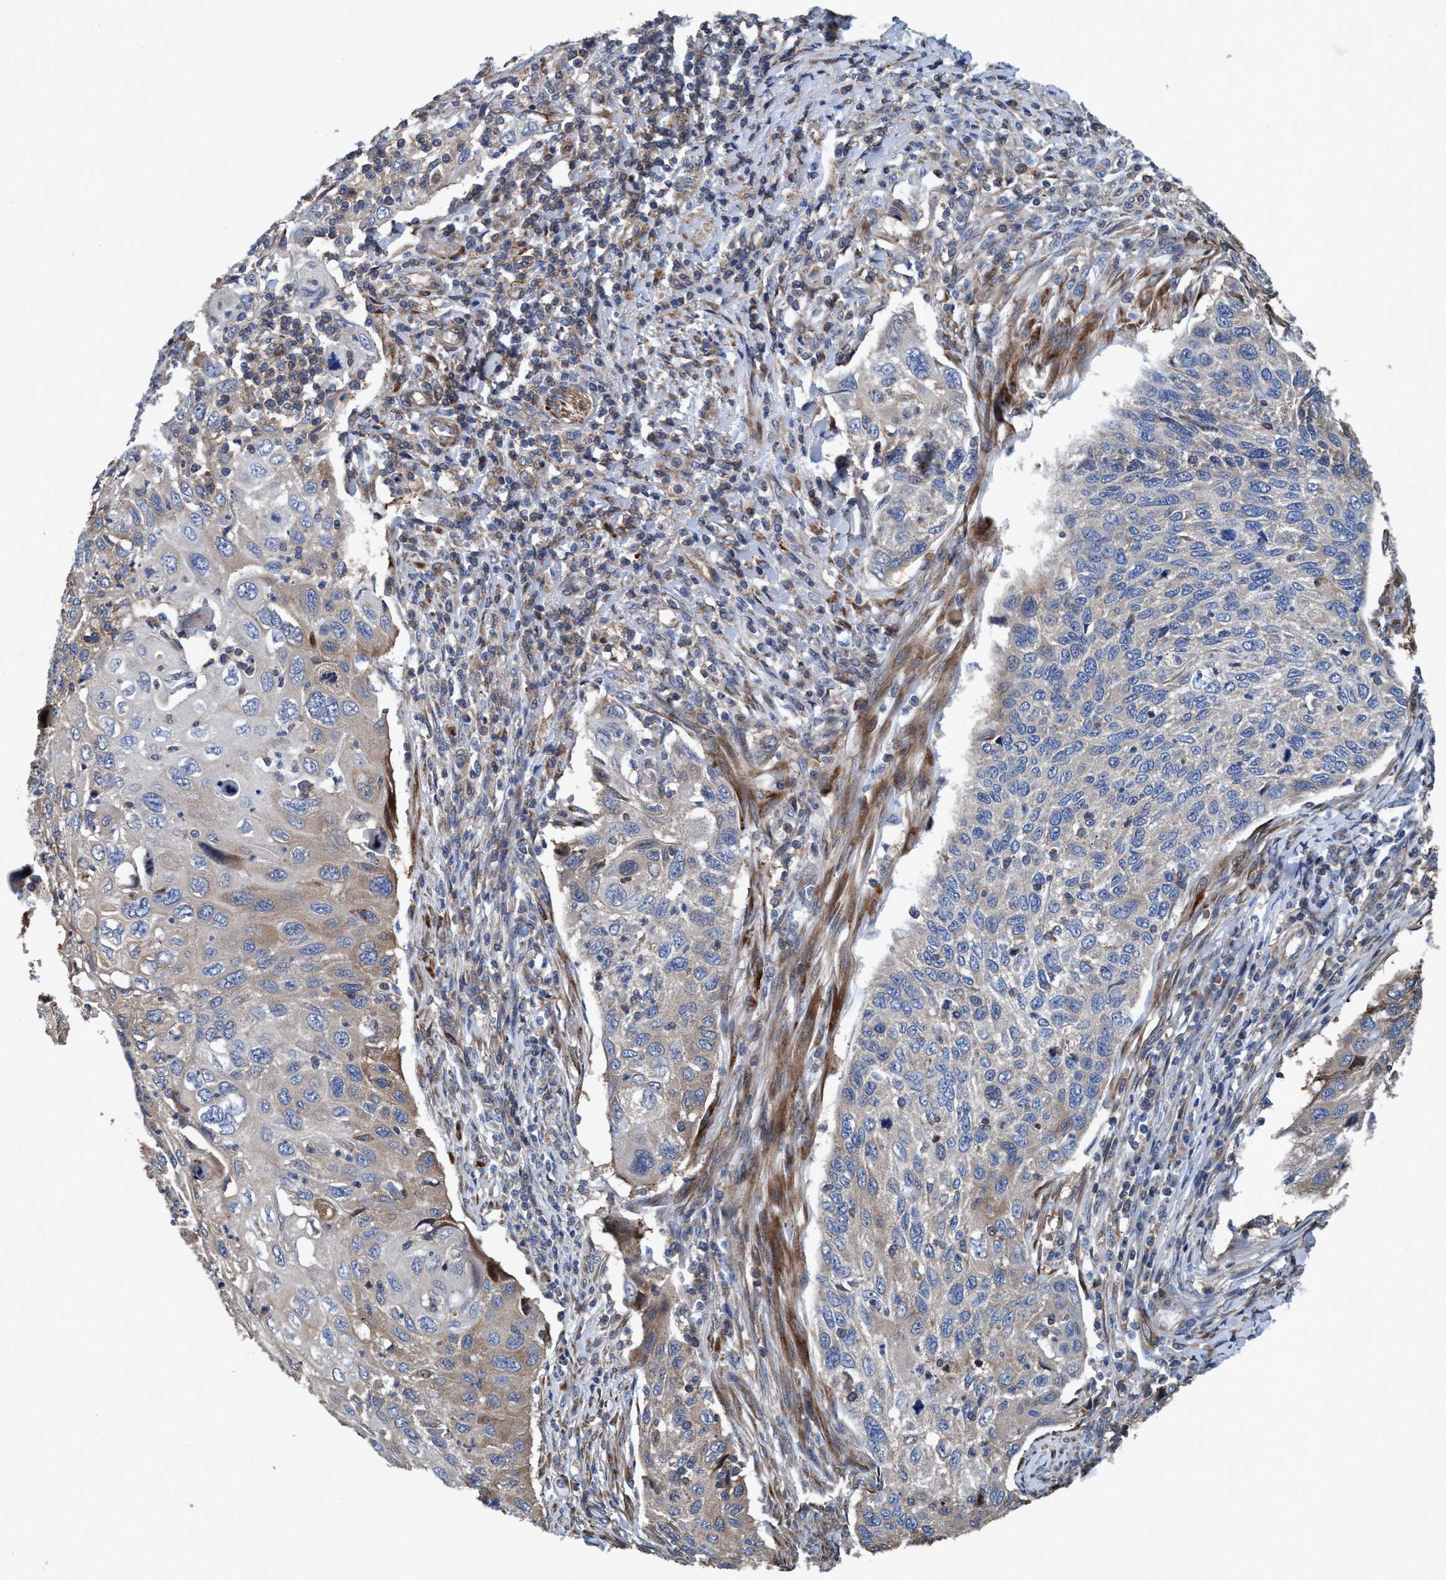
{"staining": {"intensity": "weak", "quantity": "<25%", "location": "cytoplasmic/membranous"}, "tissue": "cervical cancer", "cell_type": "Tumor cells", "image_type": "cancer", "snomed": [{"axis": "morphology", "description": "Squamous cell carcinoma, NOS"}, {"axis": "topography", "description": "Cervix"}], "caption": "Squamous cell carcinoma (cervical) was stained to show a protein in brown. There is no significant expression in tumor cells.", "gene": "NMT1", "patient": {"sex": "female", "age": 70}}